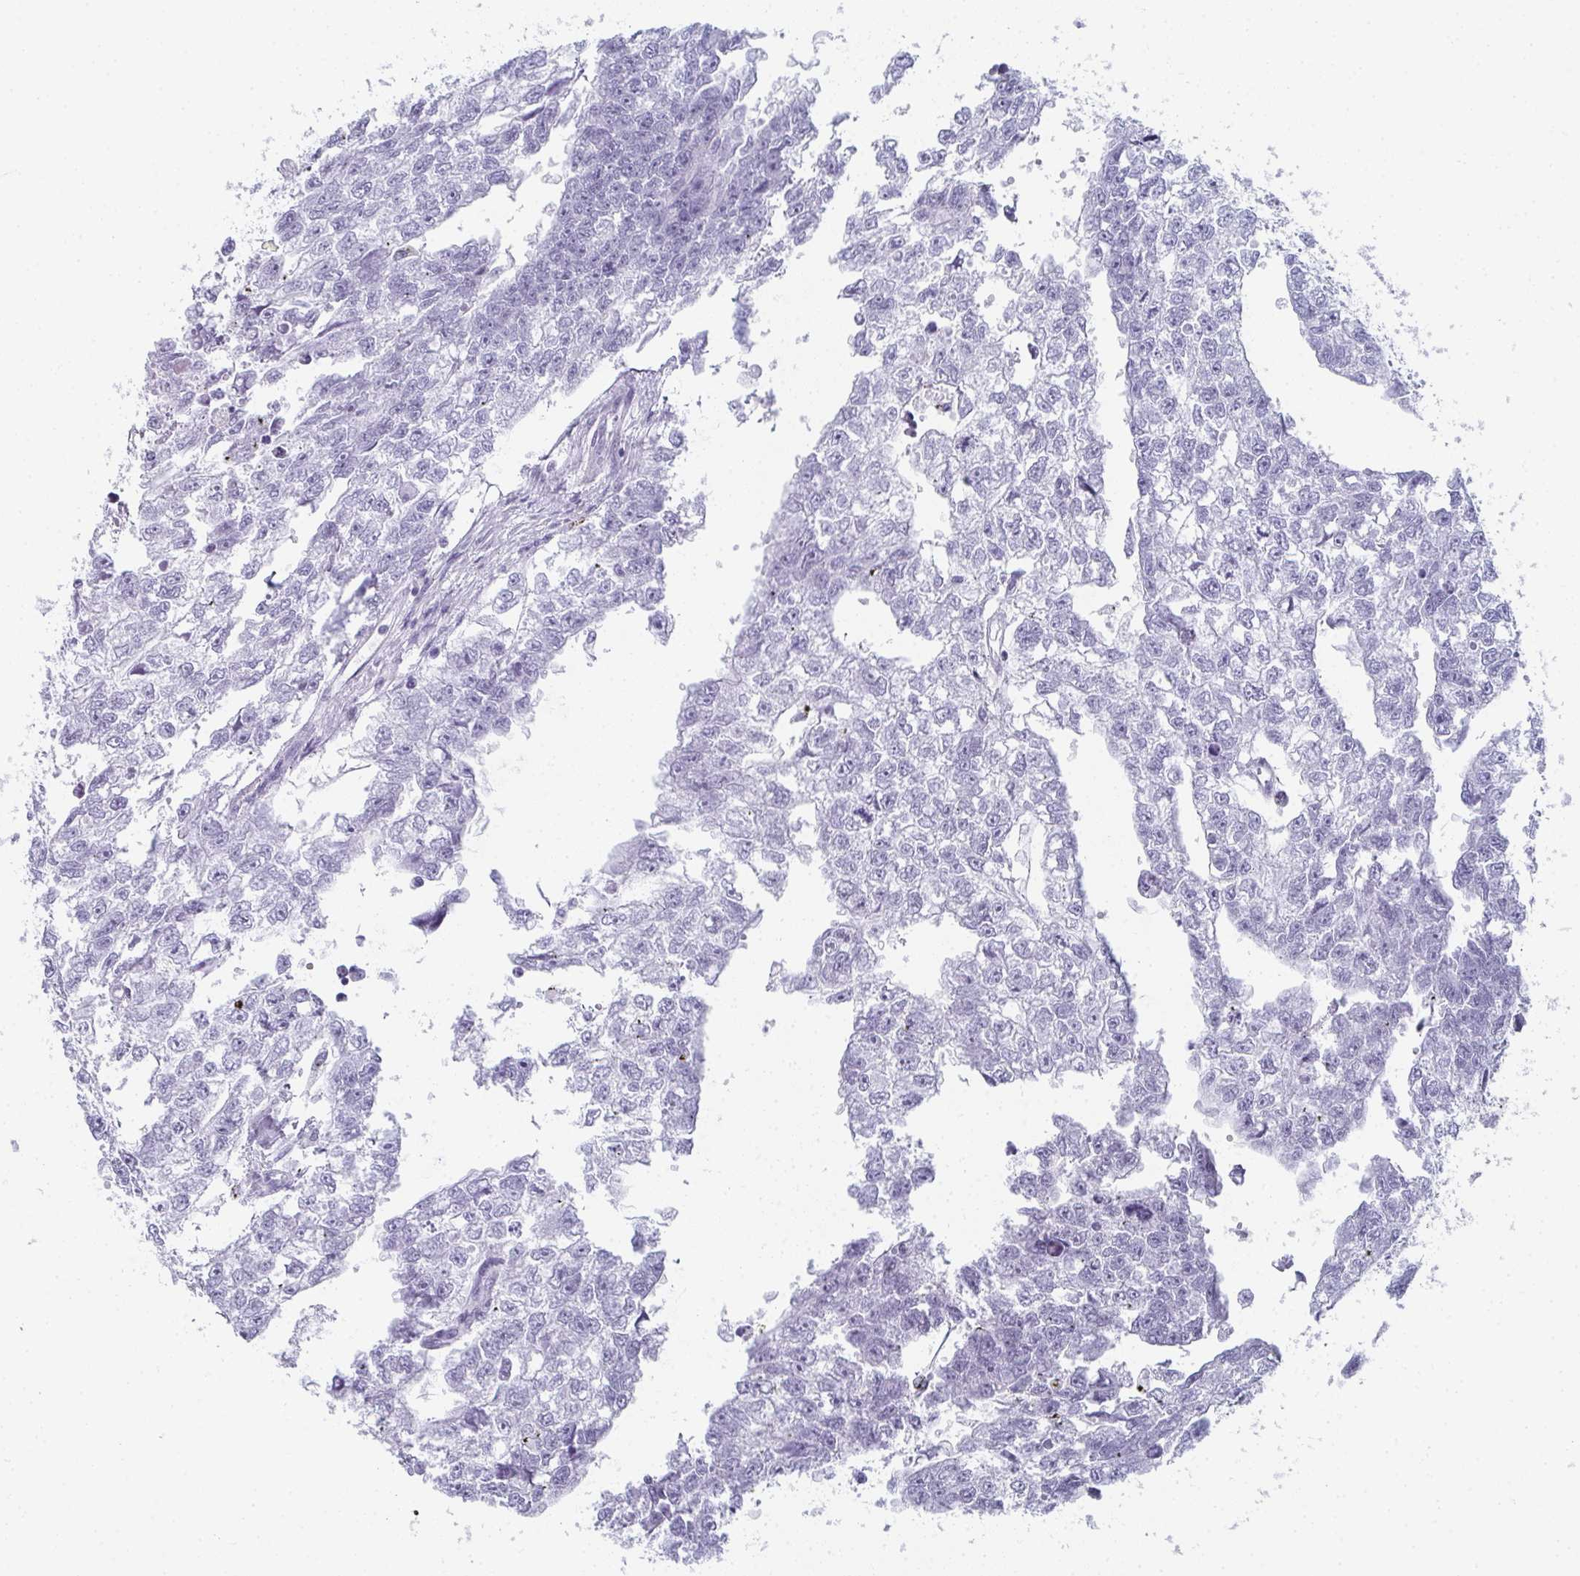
{"staining": {"intensity": "negative", "quantity": "none", "location": "none"}, "tissue": "testis cancer", "cell_type": "Tumor cells", "image_type": "cancer", "snomed": [{"axis": "morphology", "description": "Carcinoma, Embryonal, NOS"}, {"axis": "morphology", "description": "Teratoma, malignant, NOS"}, {"axis": "topography", "description": "Testis"}], "caption": "This is an immunohistochemistry image of malignant teratoma (testis). There is no staining in tumor cells.", "gene": "PYCR3", "patient": {"sex": "male", "age": 44}}